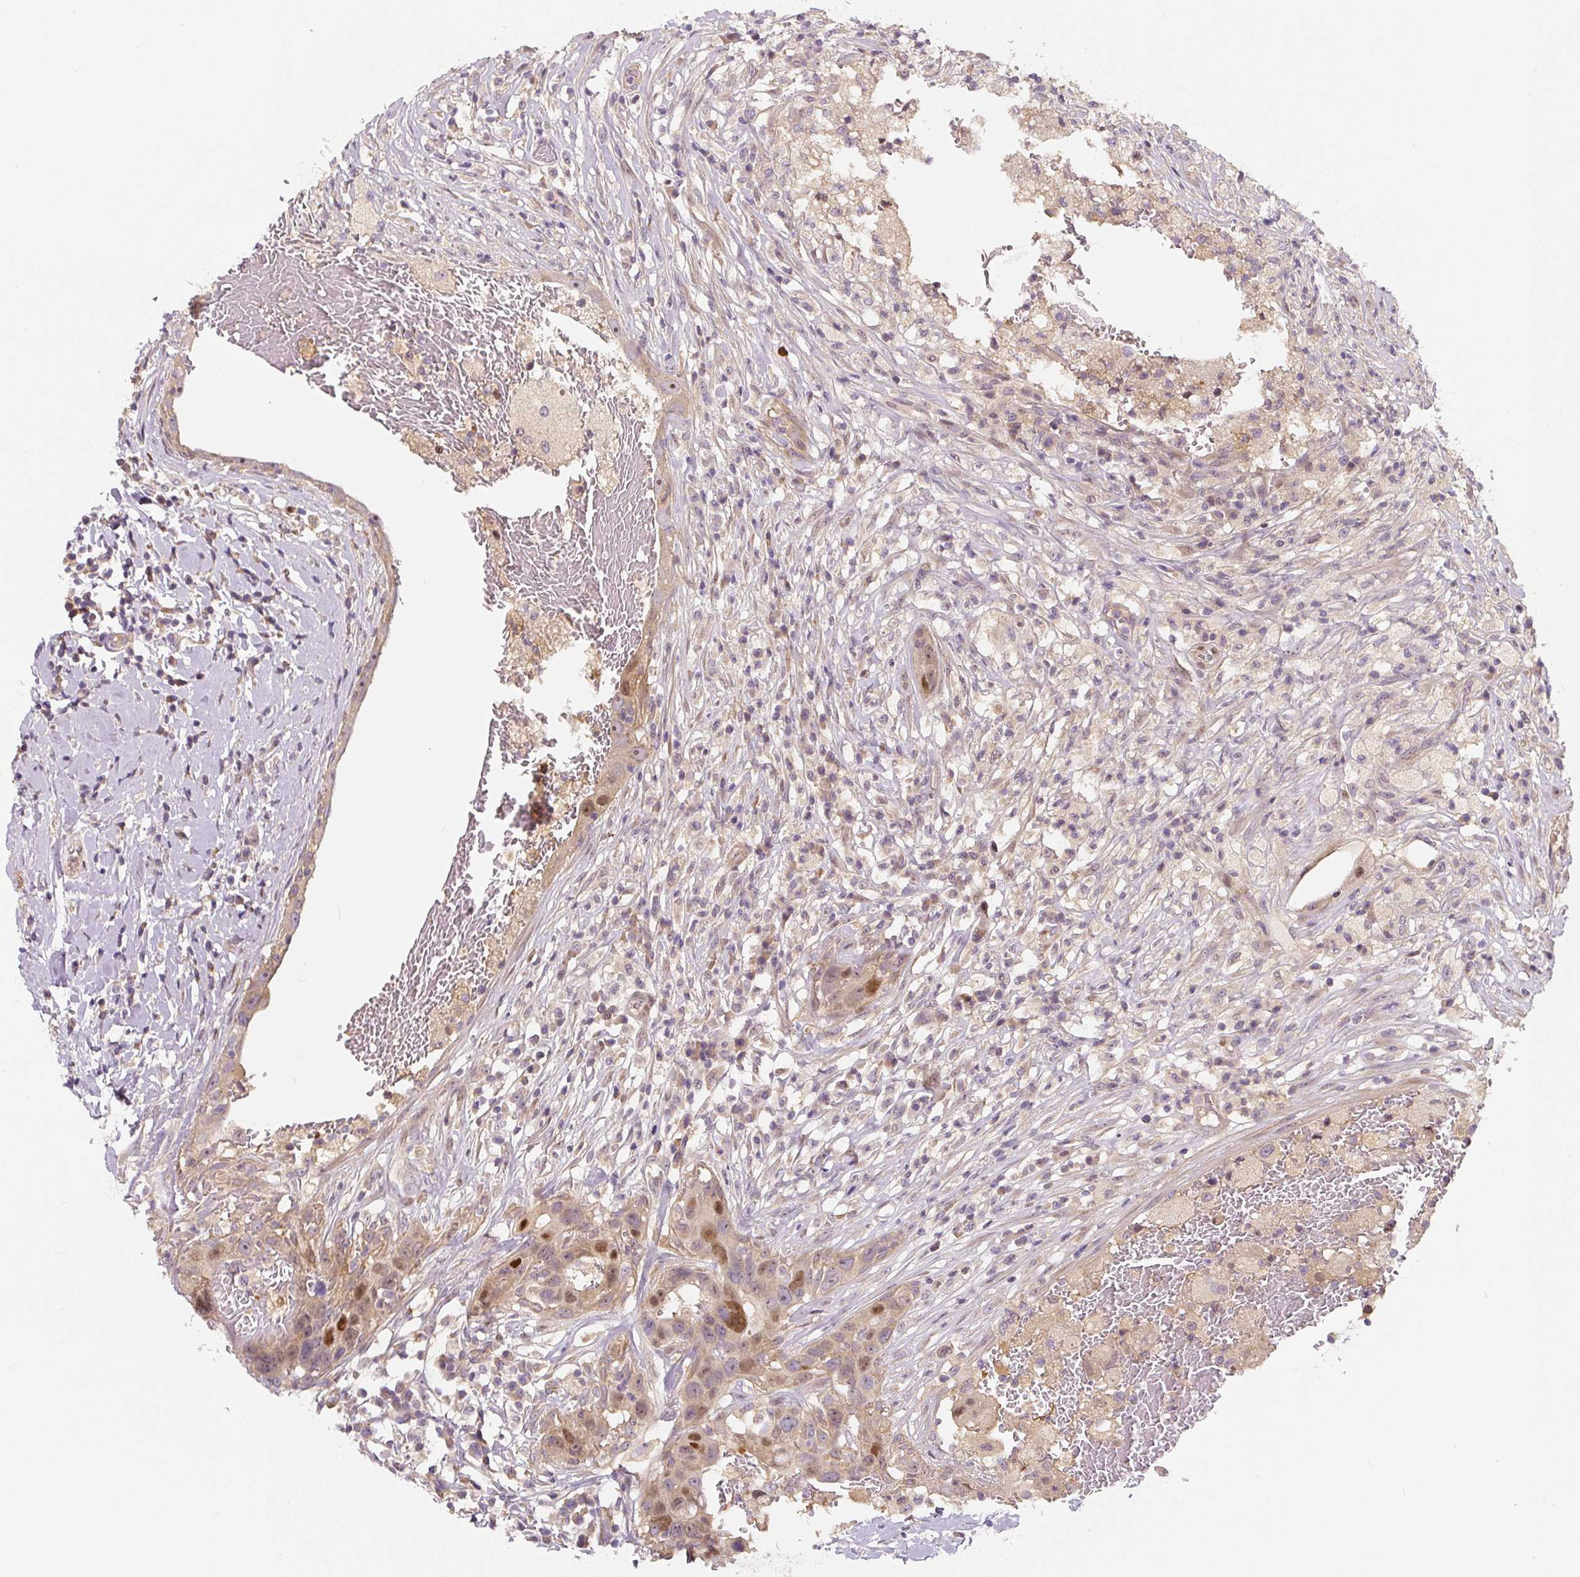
{"staining": {"intensity": "moderate", "quantity": "<25%", "location": "cytoplasmic/membranous,nuclear"}, "tissue": "breast cancer", "cell_type": "Tumor cells", "image_type": "cancer", "snomed": [{"axis": "morphology", "description": "Duct carcinoma"}, {"axis": "topography", "description": "Breast"}], "caption": "A brown stain labels moderate cytoplasmic/membranous and nuclear positivity of a protein in human intraductal carcinoma (breast) tumor cells.", "gene": "PWWP3B", "patient": {"sex": "female", "age": 27}}